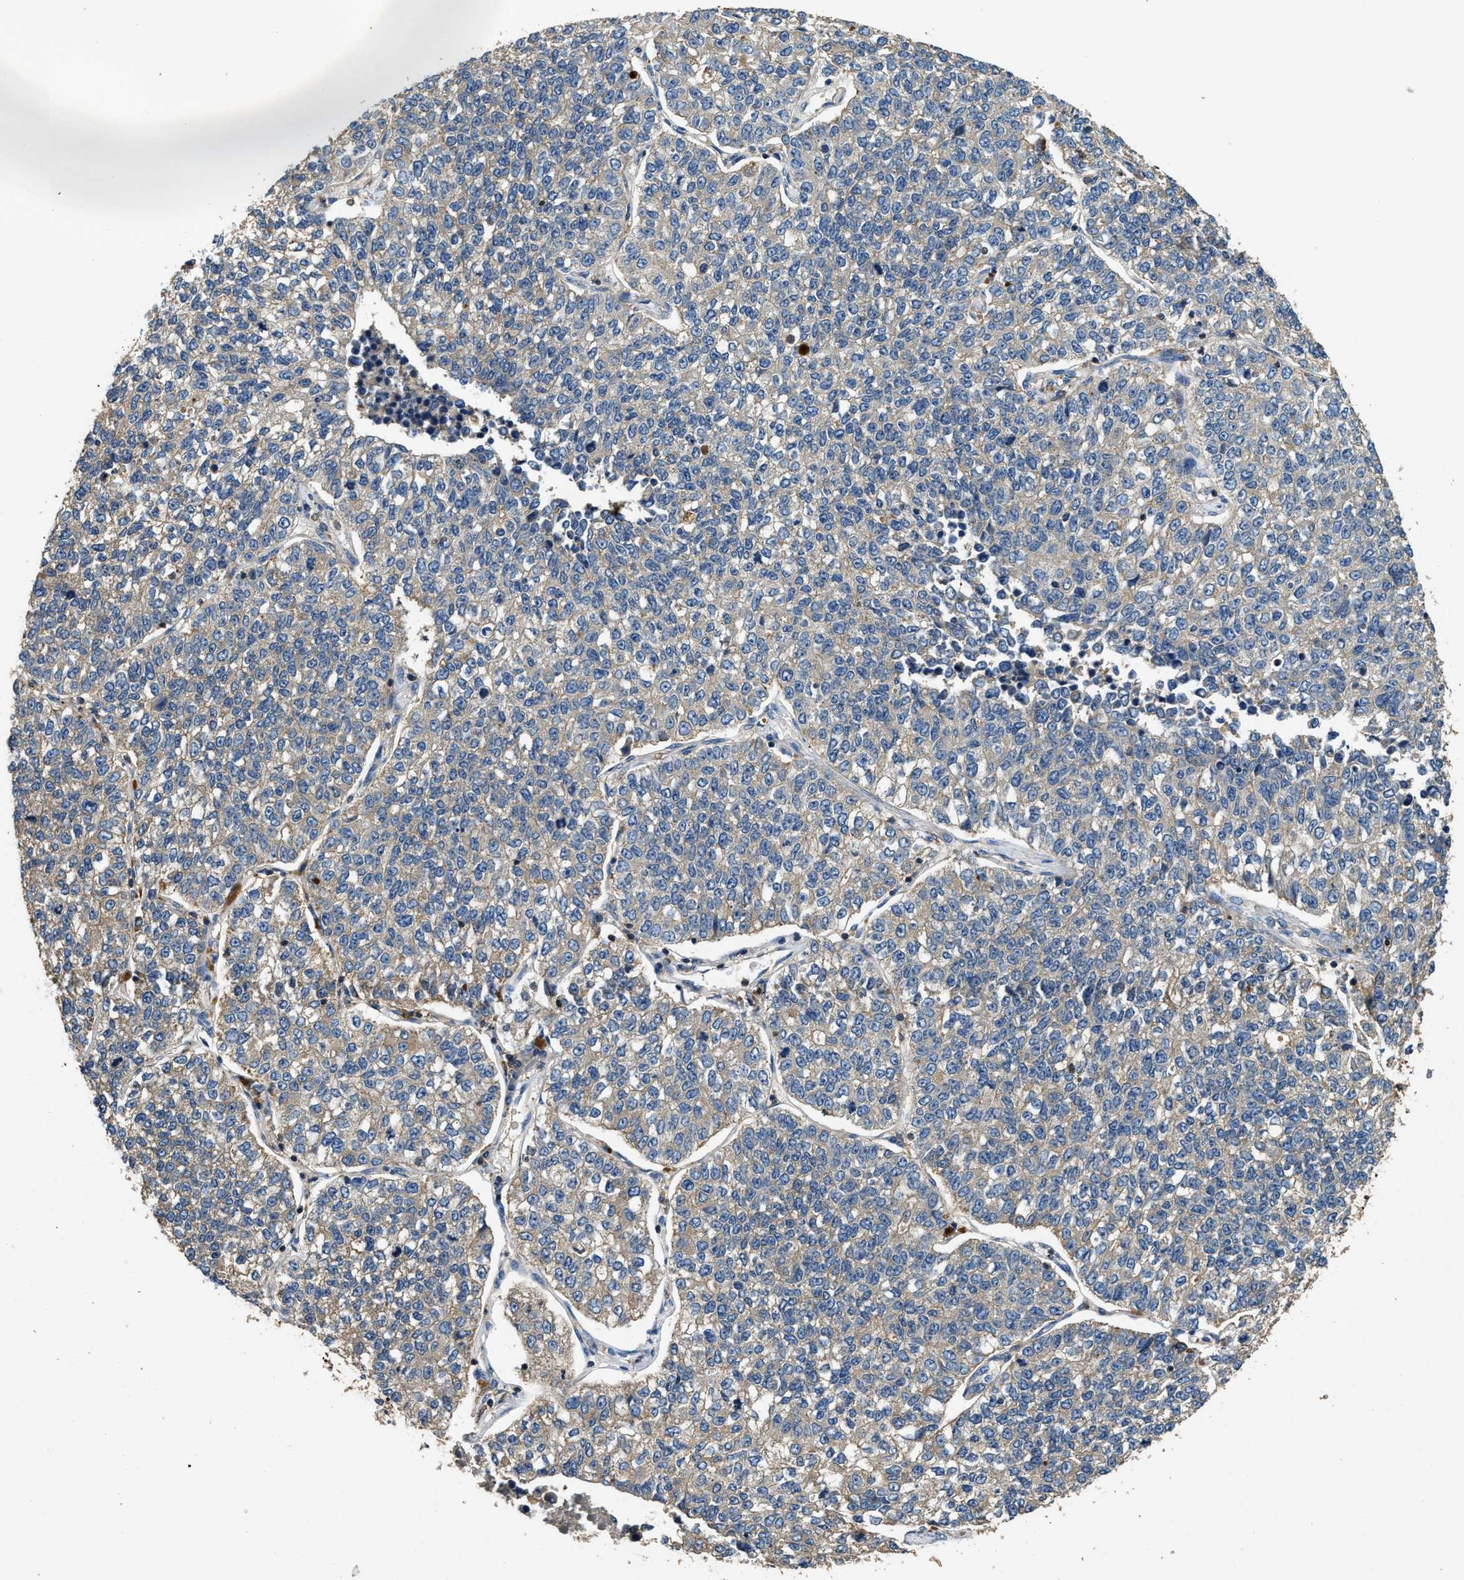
{"staining": {"intensity": "weak", "quantity": ">75%", "location": "cytoplasmic/membranous"}, "tissue": "lung cancer", "cell_type": "Tumor cells", "image_type": "cancer", "snomed": [{"axis": "morphology", "description": "Adenocarcinoma, NOS"}, {"axis": "topography", "description": "Lung"}], "caption": "Protein staining of lung cancer tissue shows weak cytoplasmic/membranous positivity in approximately >75% of tumor cells.", "gene": "BLOC1S1", "patient": {"sex": "male", "age": 49}}